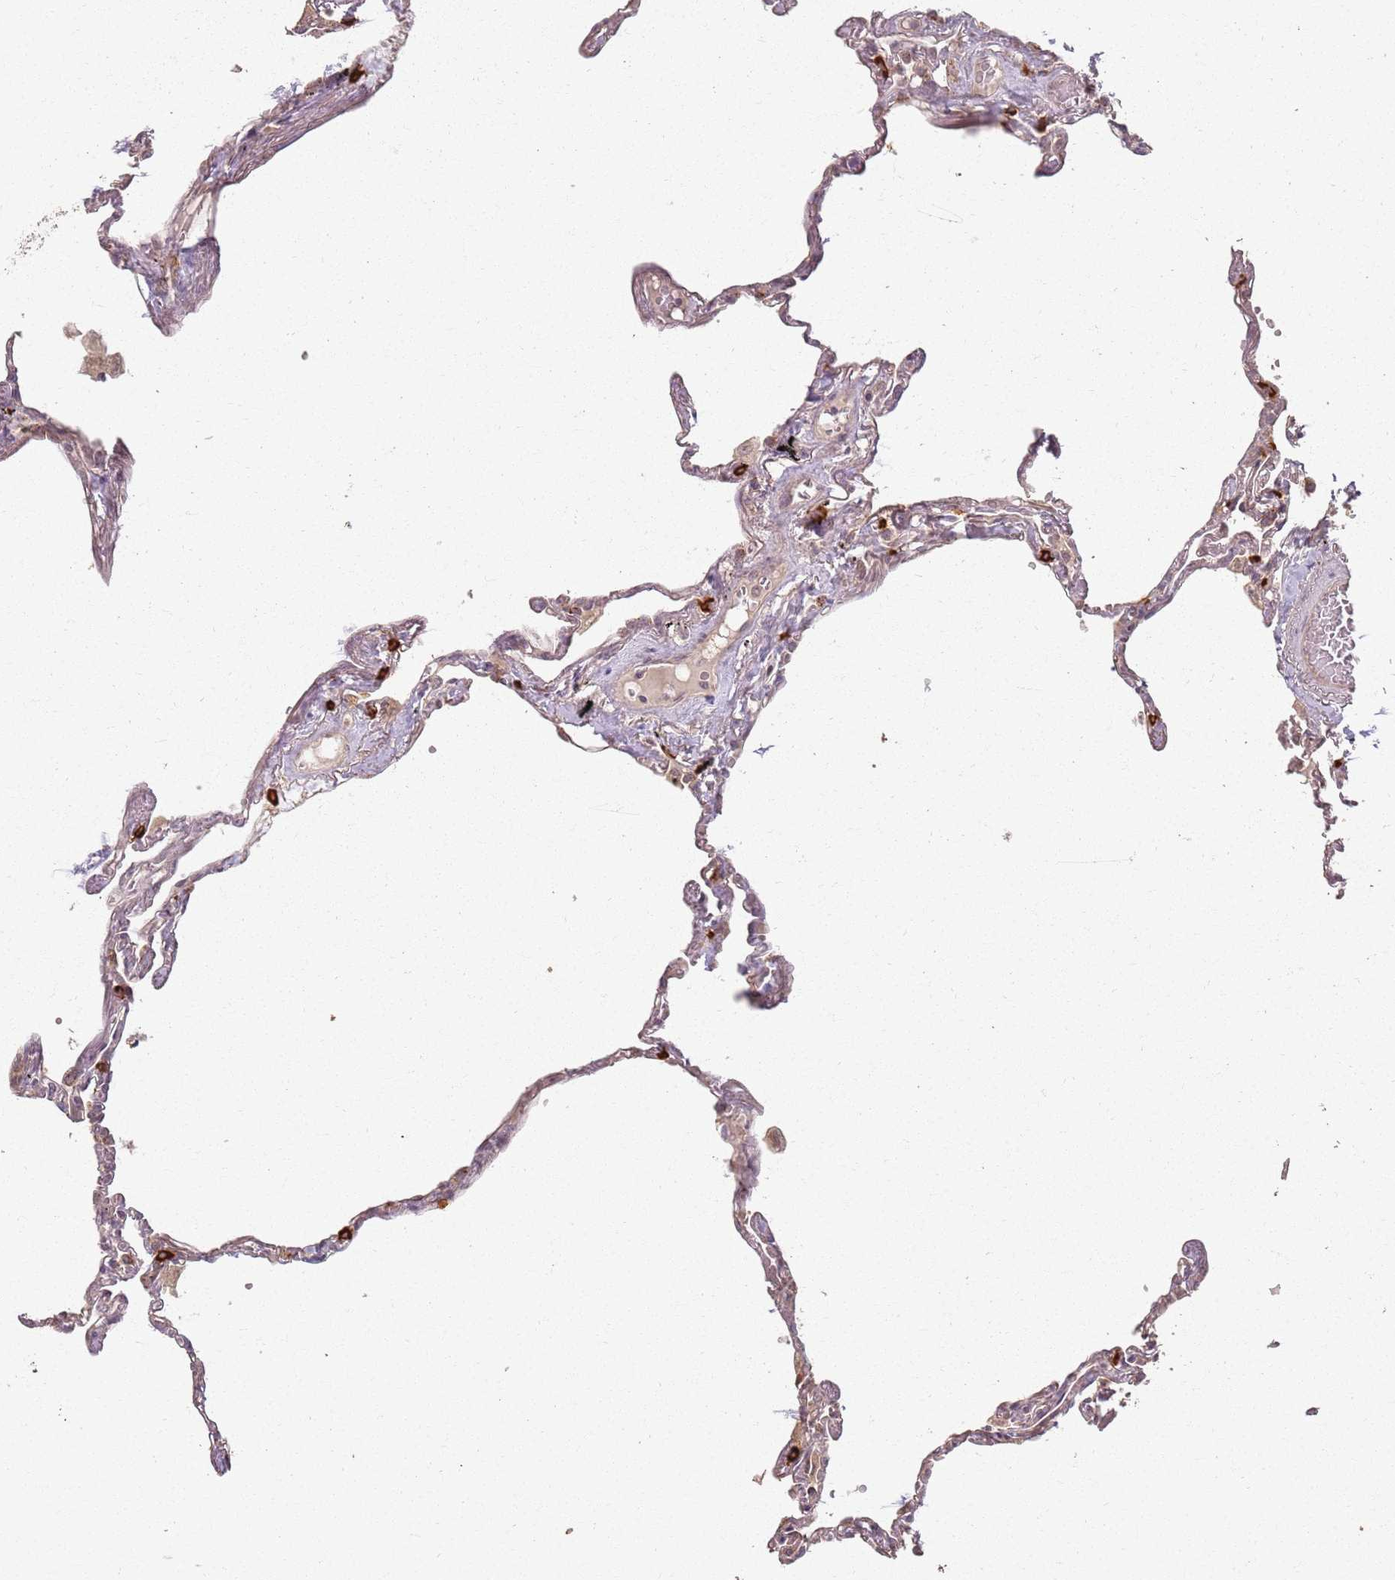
{"staining": {"intensity": "weak", "quantity": "<25%", "location": "cytoplasmic/membranous"}, "tissue": "lung", "cell_type": "Alveolar cells", "image_type": "normal", "snomed": [{"axis": "morphology", "description": "Normal tissue, NOS"}, {"axis": "topography", "description": "Lung"}], "caption": "The histopathology image reveals no staining of alveolar cells in unremarkable lung.", "gene": "CCDC168", "patient": {"sex": "female", "age": 67}}